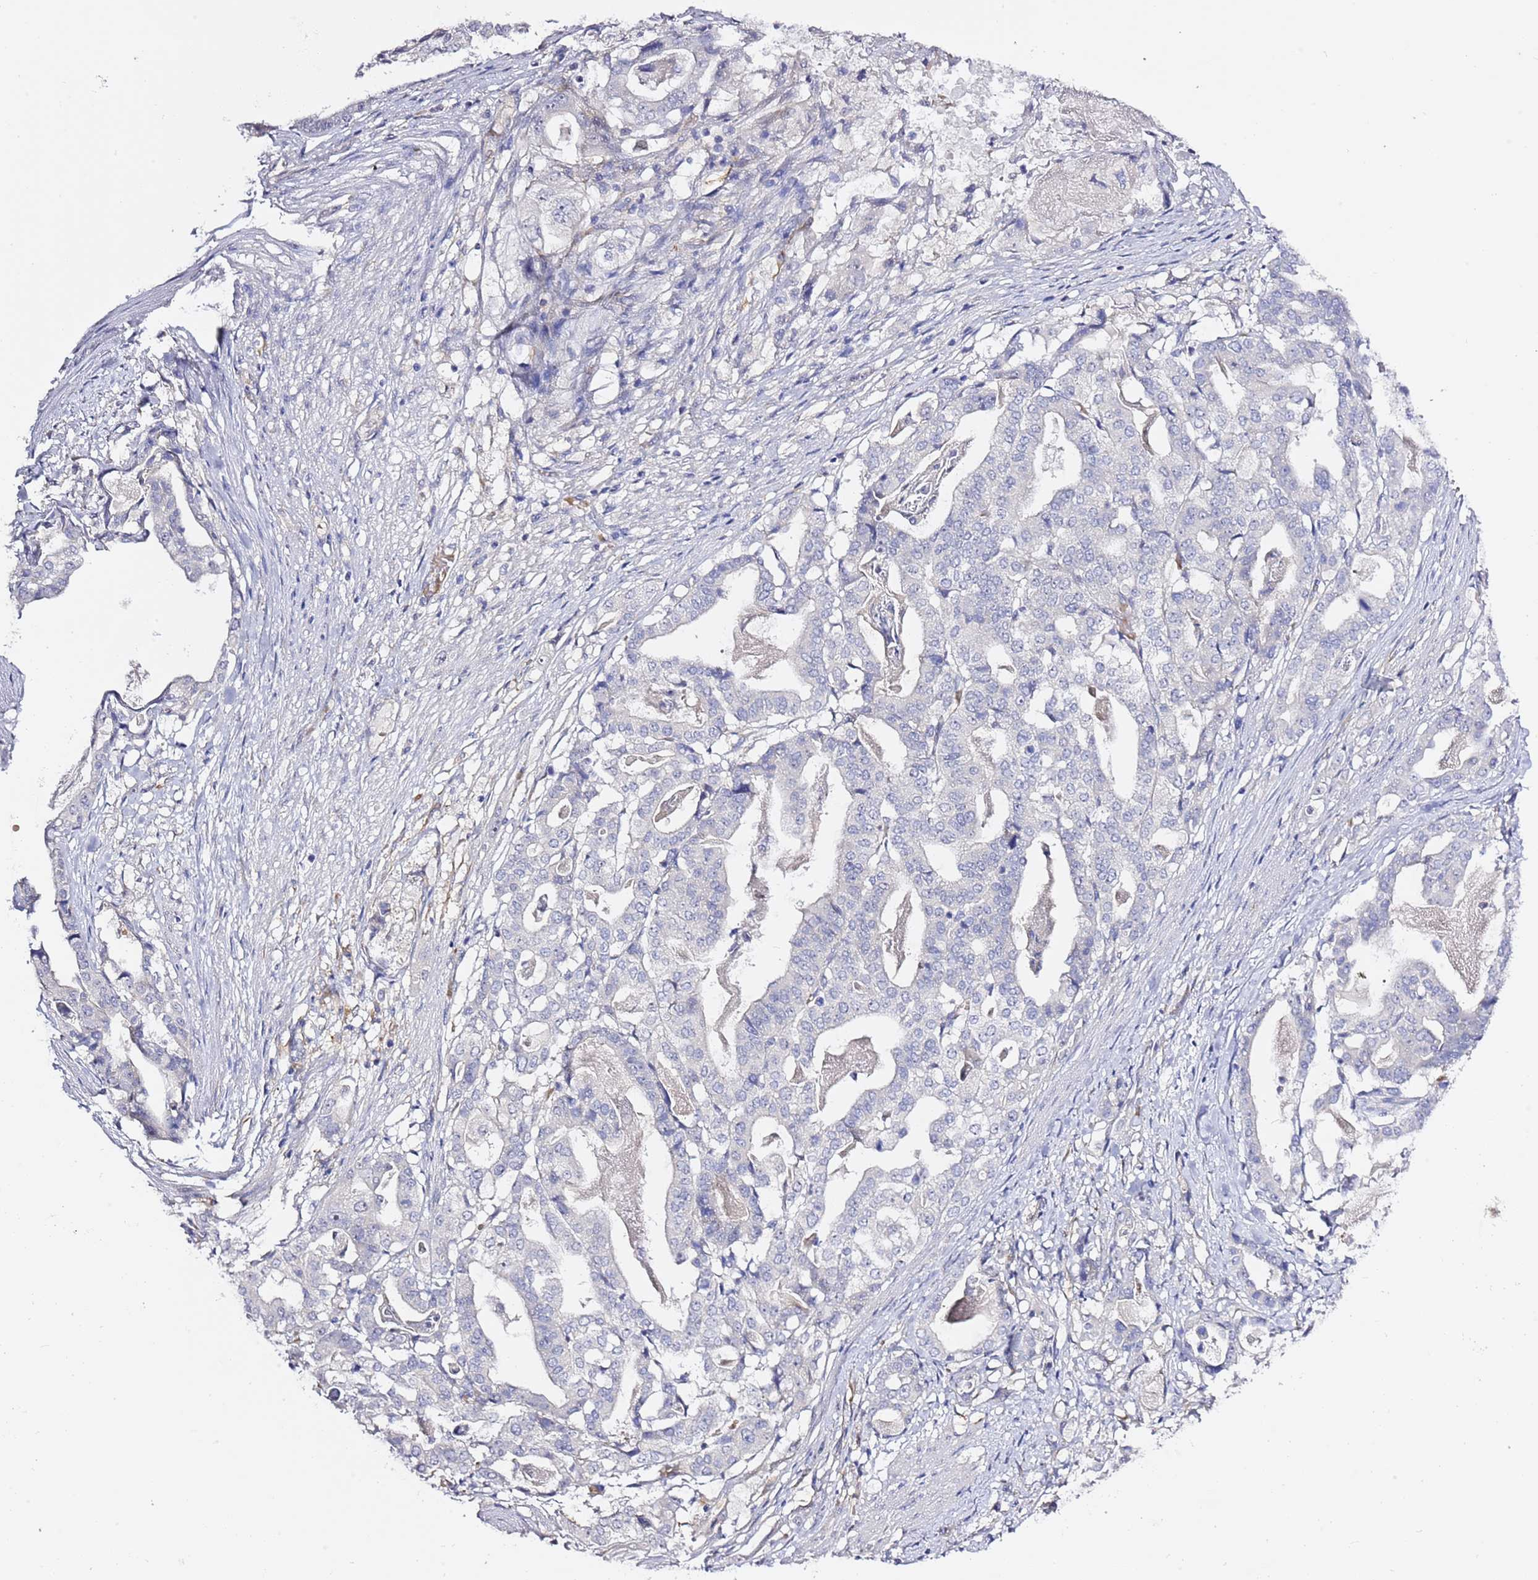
{"staining": {"intensity": "negative", "quantity": "none", "location": "none"}, "tissue": "stomach cancer", "cell_type": "Tumor cells", "image_type": "cancer", "snomed": [{"axis": "morphology", "description": "Adenocarcinoma, NOS"}, {"axis": "topography", "description": "Stomach"}], "caption": "Tumor cells are negative for brown protein staining in adenocarcinoma (stomach). The staining is performed using DAB (3,3'-diaminobenzidine) brown chromogen with nuclei counter-stained in using hematoxylin.", "gene": "RFK", "patient": {"sex": "male", "age": 48}}